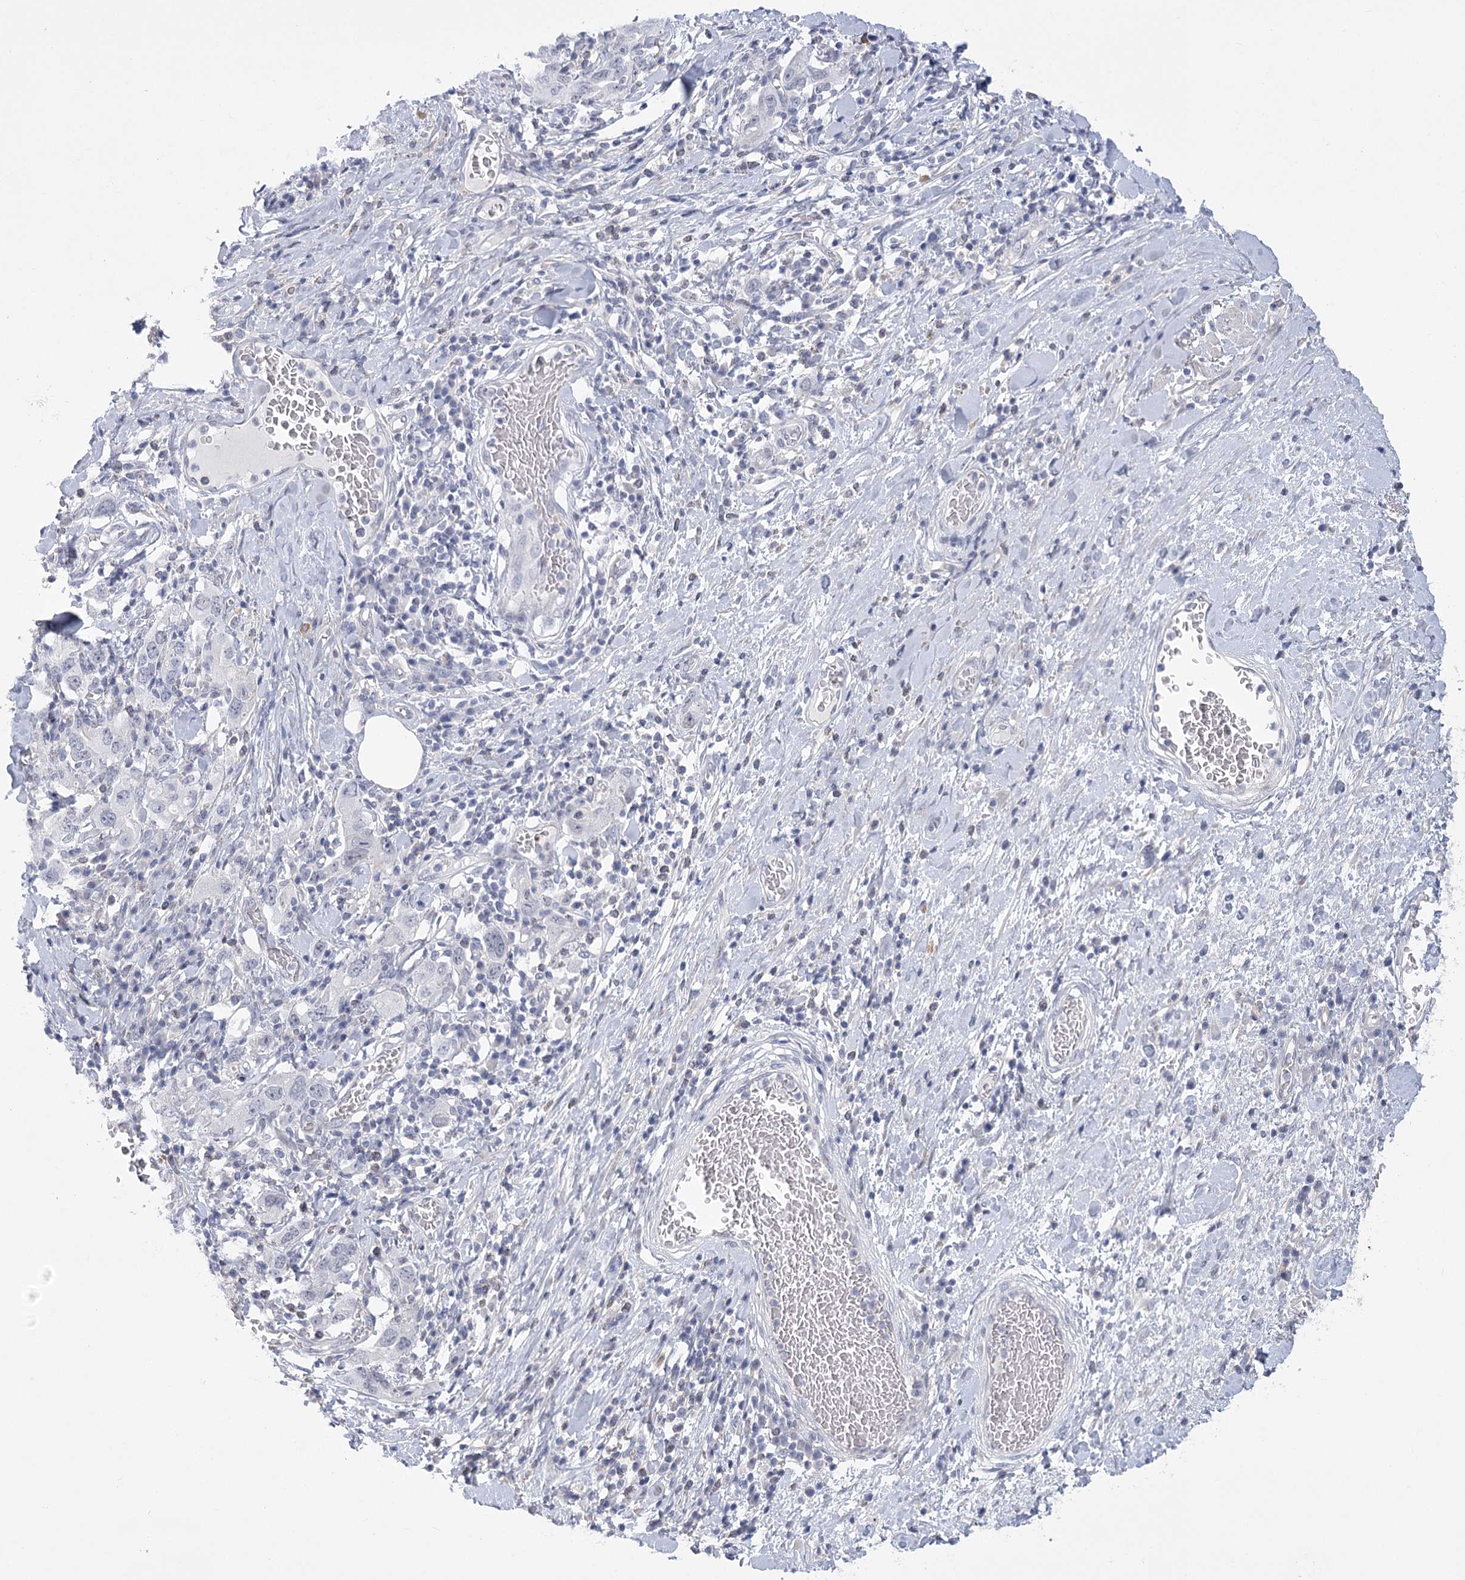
{"staining": {"intensity": "negative", "quantity": "none", "location": "none"}, "tissue": "stomach cancer", "cell_type": "Tumor cells", "image_type": "cancer", "snomed": [{"axis": "morphology", "description": "Adenocarcinoma, NOS"}, {"axis": "topography", "description": "Stomach, upper"}], "caption": "Immunohistochemistry histopathology image of stomach adenocarcinoma stained for a protein (brown), which exhibits no expression in tumor cells.", "gene": "FAM76B", "patient": {"sex": "male", "age": 62}}